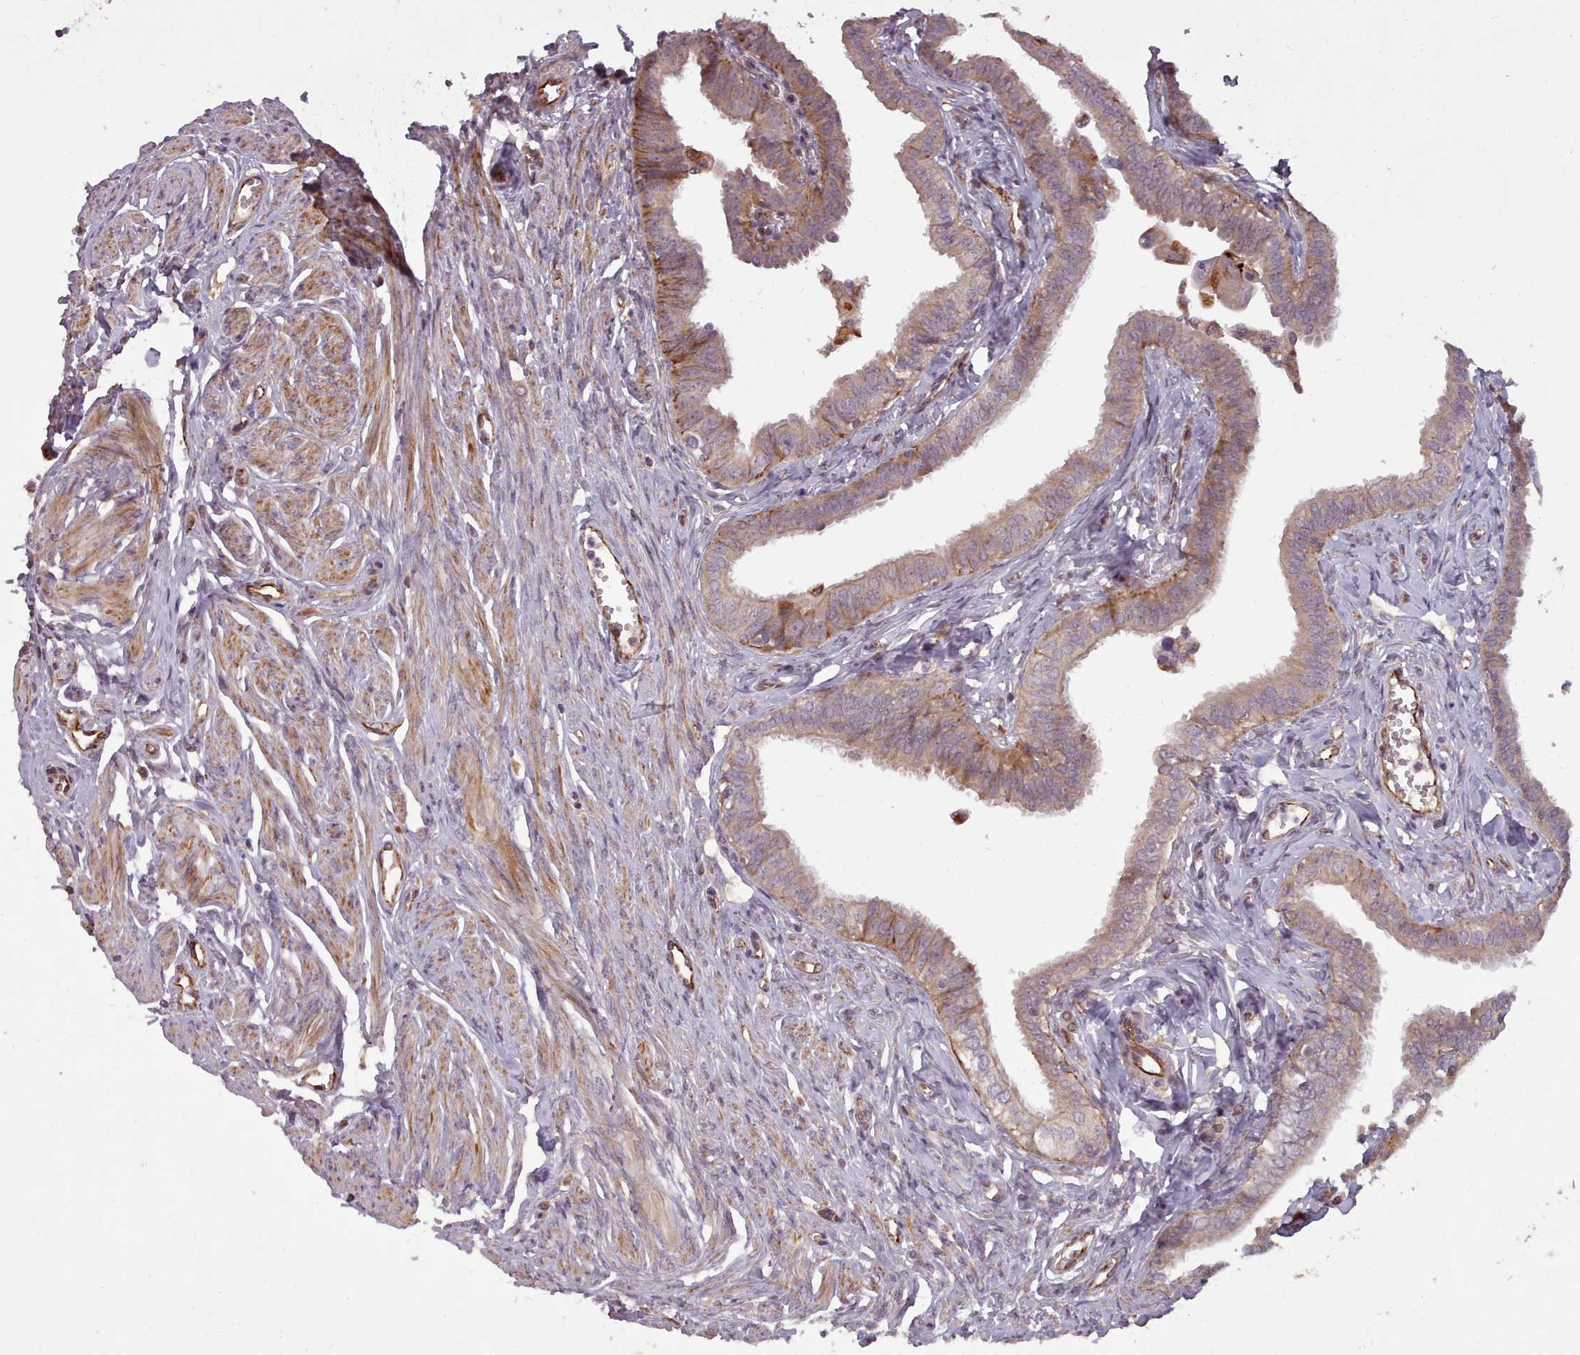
{"staining": {"intensity": "moderate", "quantity": "25%-75%", "location": "cytoplasmic/membranous"}, "tissue": "fallopian tube", "cell_type": "Glandular cells", "image_type": "normal", "snomed": [{"axis": "morphology", "description": "Normal tissue, NOS"}, {"axis": "morphology", "description": "Carcinoma, NOS"}, {"axis": "topography", "description": "Fallopian tube"}, {"axis": "topography", "description": "Ovary"}], "caption": "A brown stain labels moderate cytoplasmic/membranous staining of a protein in glandular cells of unremarkable human fallopian tube.", "gene": "GBGT1", "patient": {"sex": "female", "age": 59}}